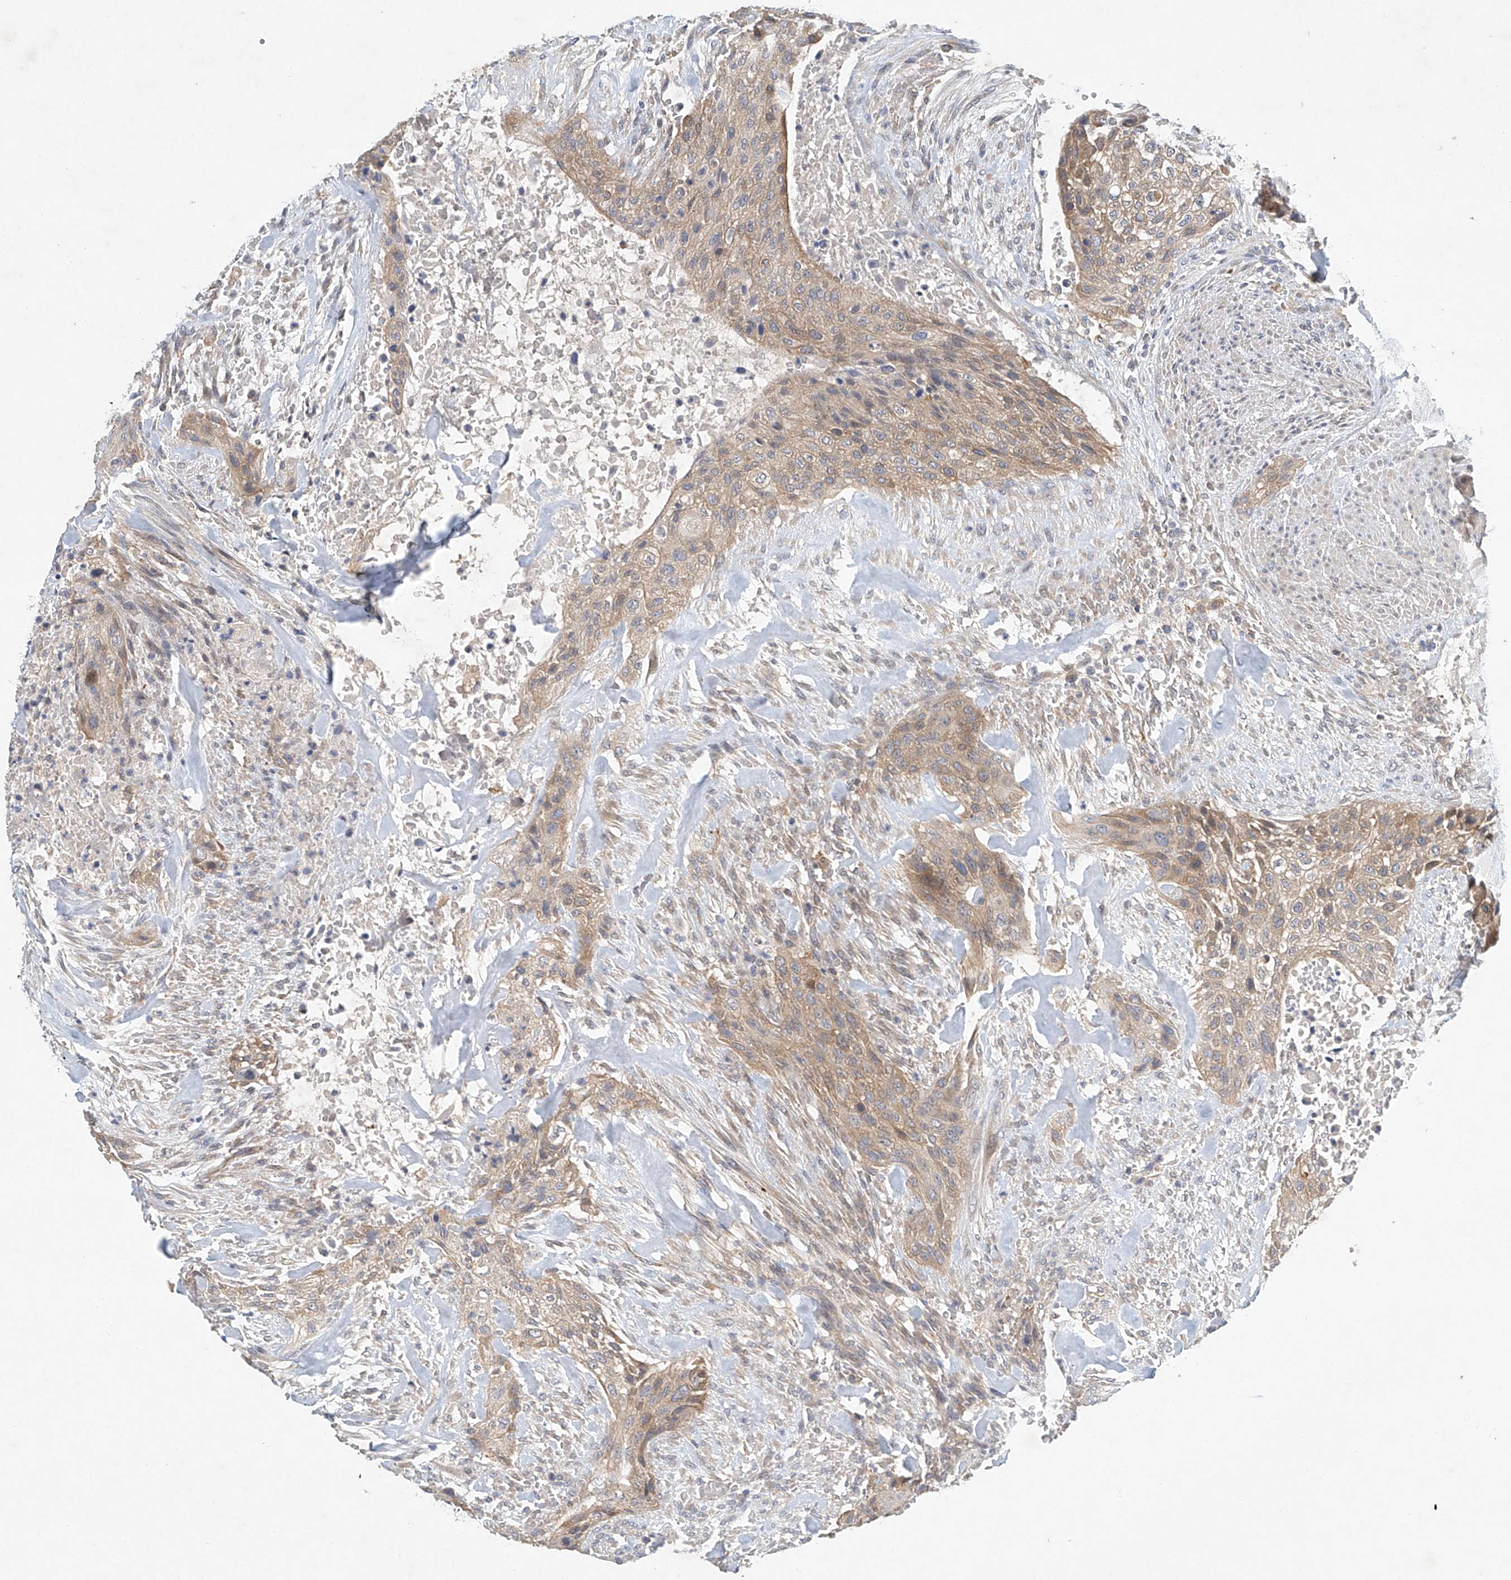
{"staining": {"intensity": "moderate", "quantity": "25%-75%", "location": "cytoplasmic/membranous"}, "tissue": "urothelial cancer", "cell_type": "Tumor cells", "image_type": "cancer", "snomed": [{"axis": "morphology", "description": "Urothelial carcinoma, High grade"}, {"axis": "topography", "description": "Urinary bladder"}], "caption": "The immunohistochemical stain shows moderate cytoplasmic/membranous staining in tumor cells of high-grade urothelial carcinoma tissue.", "gene": "CARMIL1", "patient": {"sex": "male", "age": 35}}